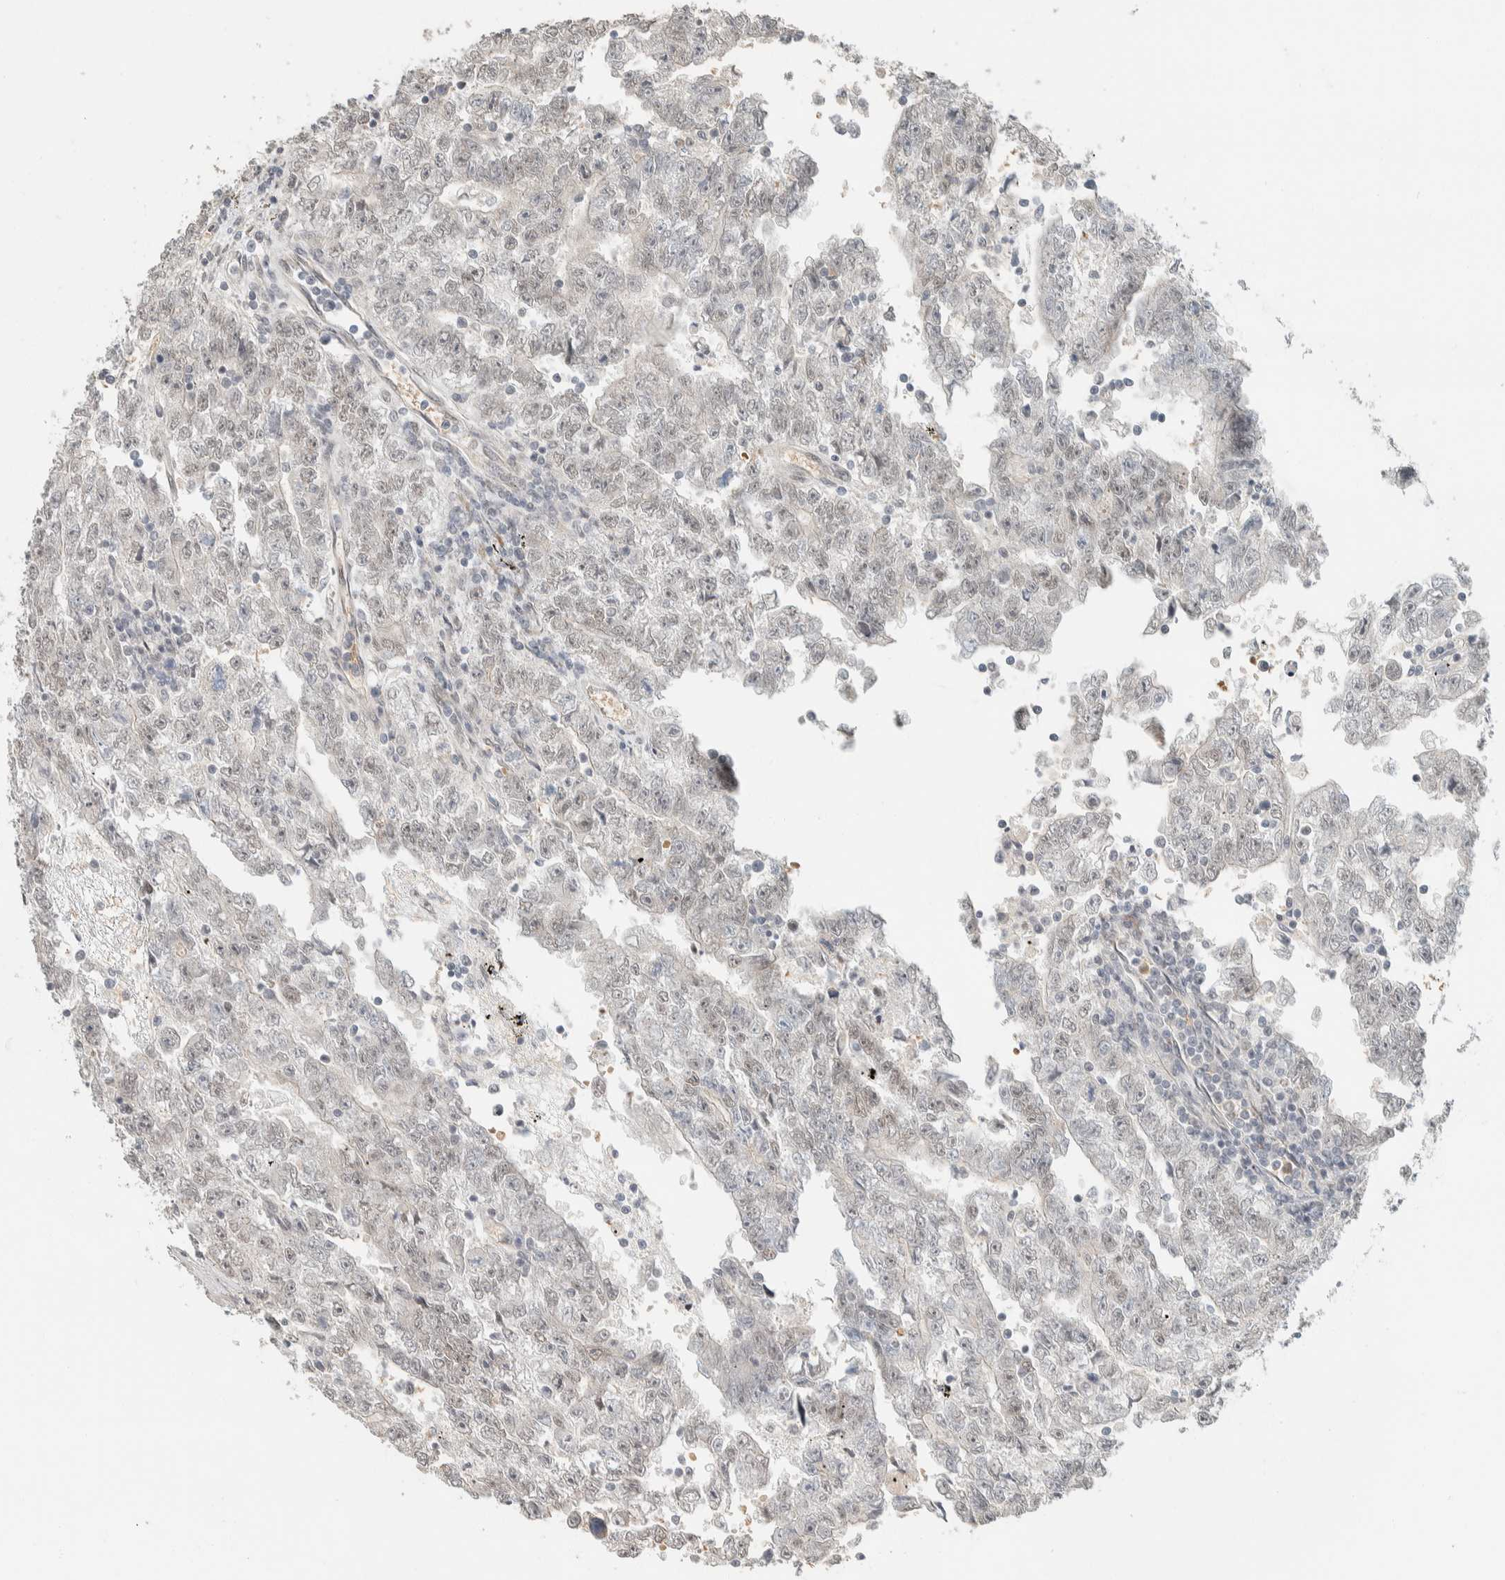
{"staining": {"intensity": "weak", "quantity": "<25%", "location": "nuclear"}, "tissue": "testis cancer", "cell_type": "Tumor cells", "image_type": "cancer", "snomed": [{"axis": "morphology", "description": "Carcinoma, Embryonal, NOS"}, {"axis": "topography", "description": "Testis"}], "caption": "Human embryonal carcinoma (testis) stained for a protein using IHC reveals no positivity in tumor cells.", "gene": "ZBTB2", "patient": {"sex": "male", "age": 25}}